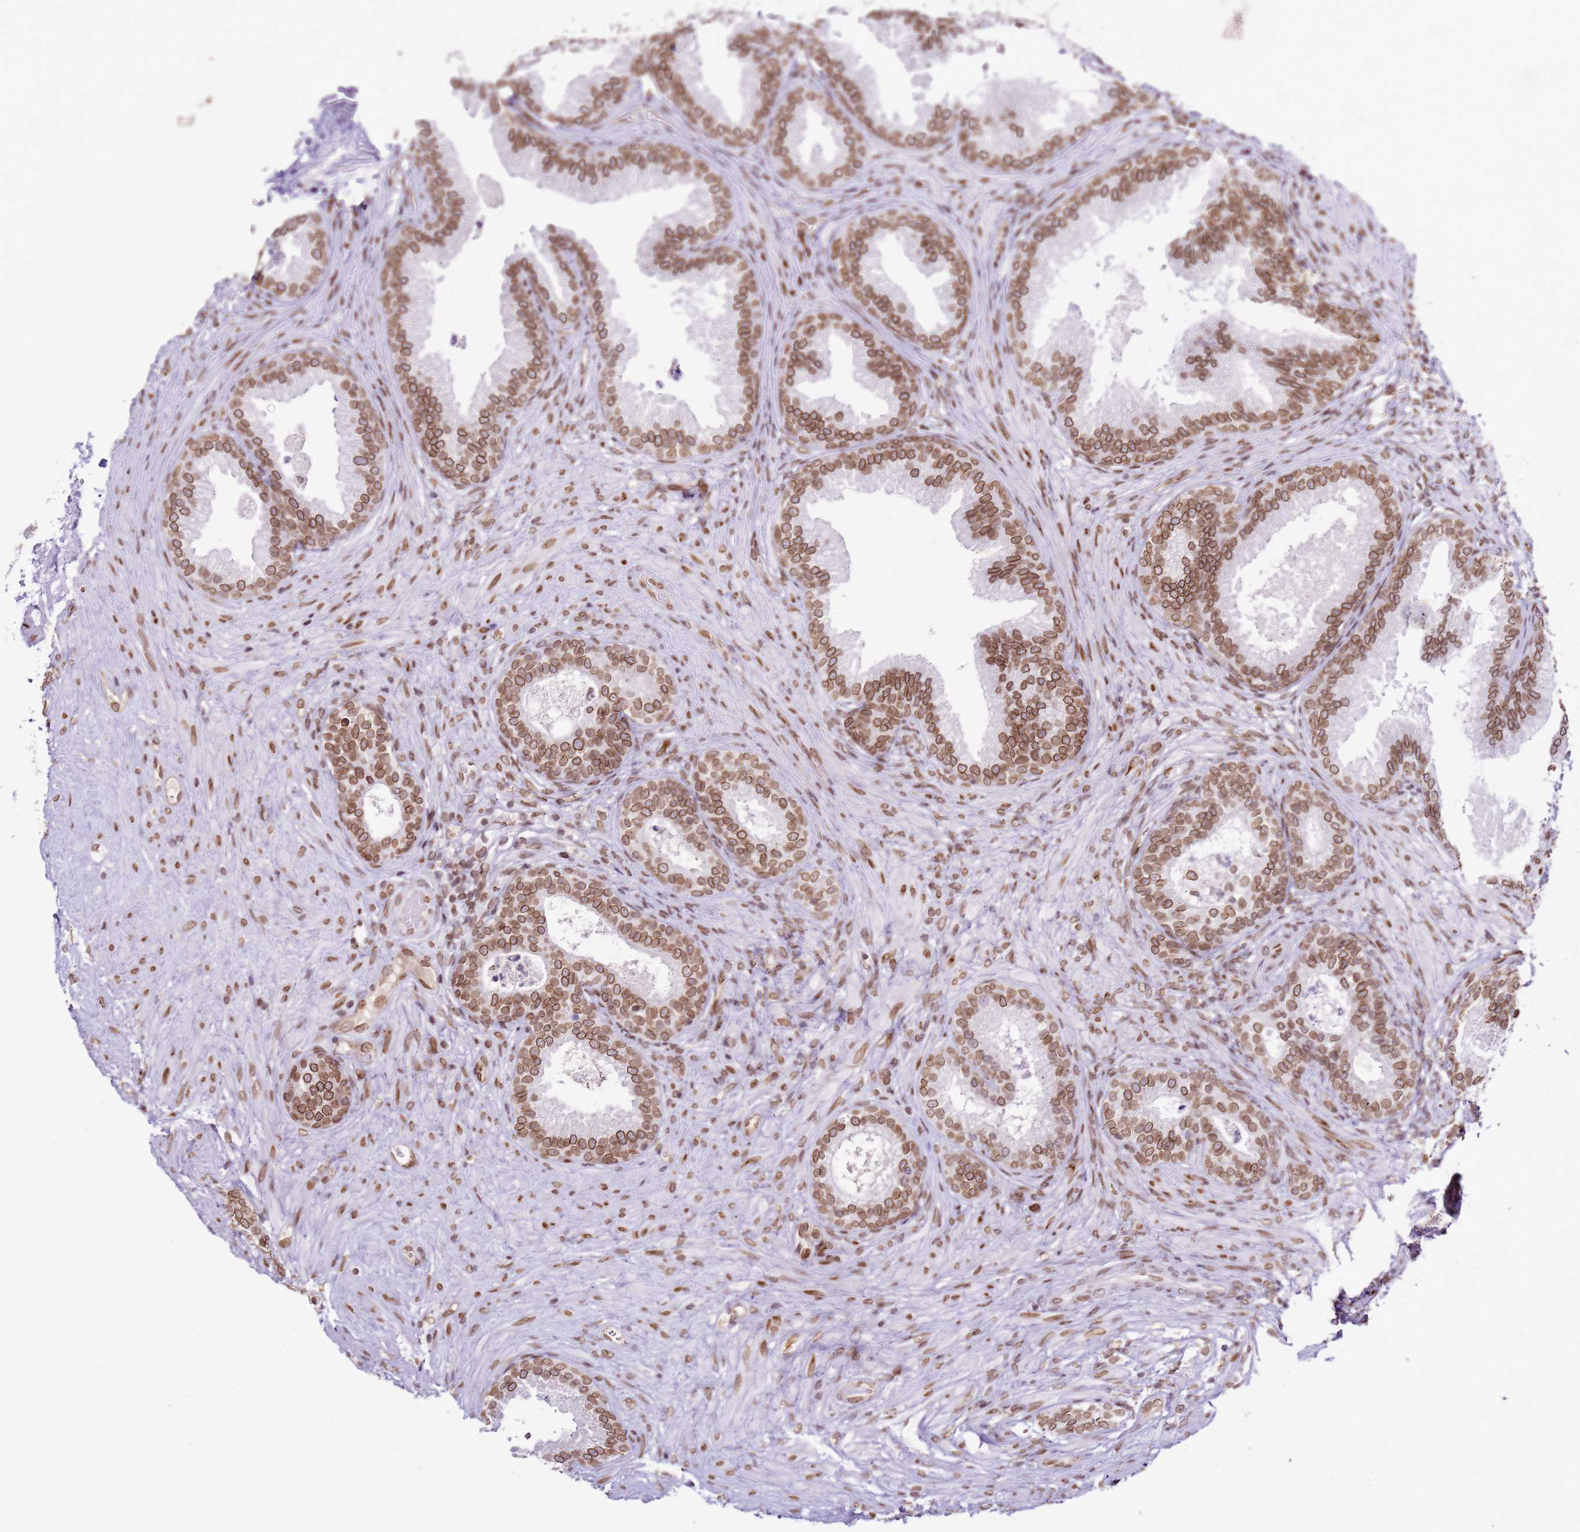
{"staining": {"intensity": "moderate", "quantity": ">75%", "location": "cytoplasmic/membranous,nuclear"}, "tissue": "prostate", "cell_type": "Glandular cells", "image_type": "normal", "snomed": [{"axis": "morphology", "description": "Normal tissue, NOS"}, {"axis": "topography", "description": "Prostate"}], "caption": "The micrograph exhibits staining of unremarkable prostate, revealing moderate cytoplasmic/membranous,nuclear protein staining (brown color) within glandular cells.", "gene": "POU6F1", "patient": {"sex": "male", "age": 76}}